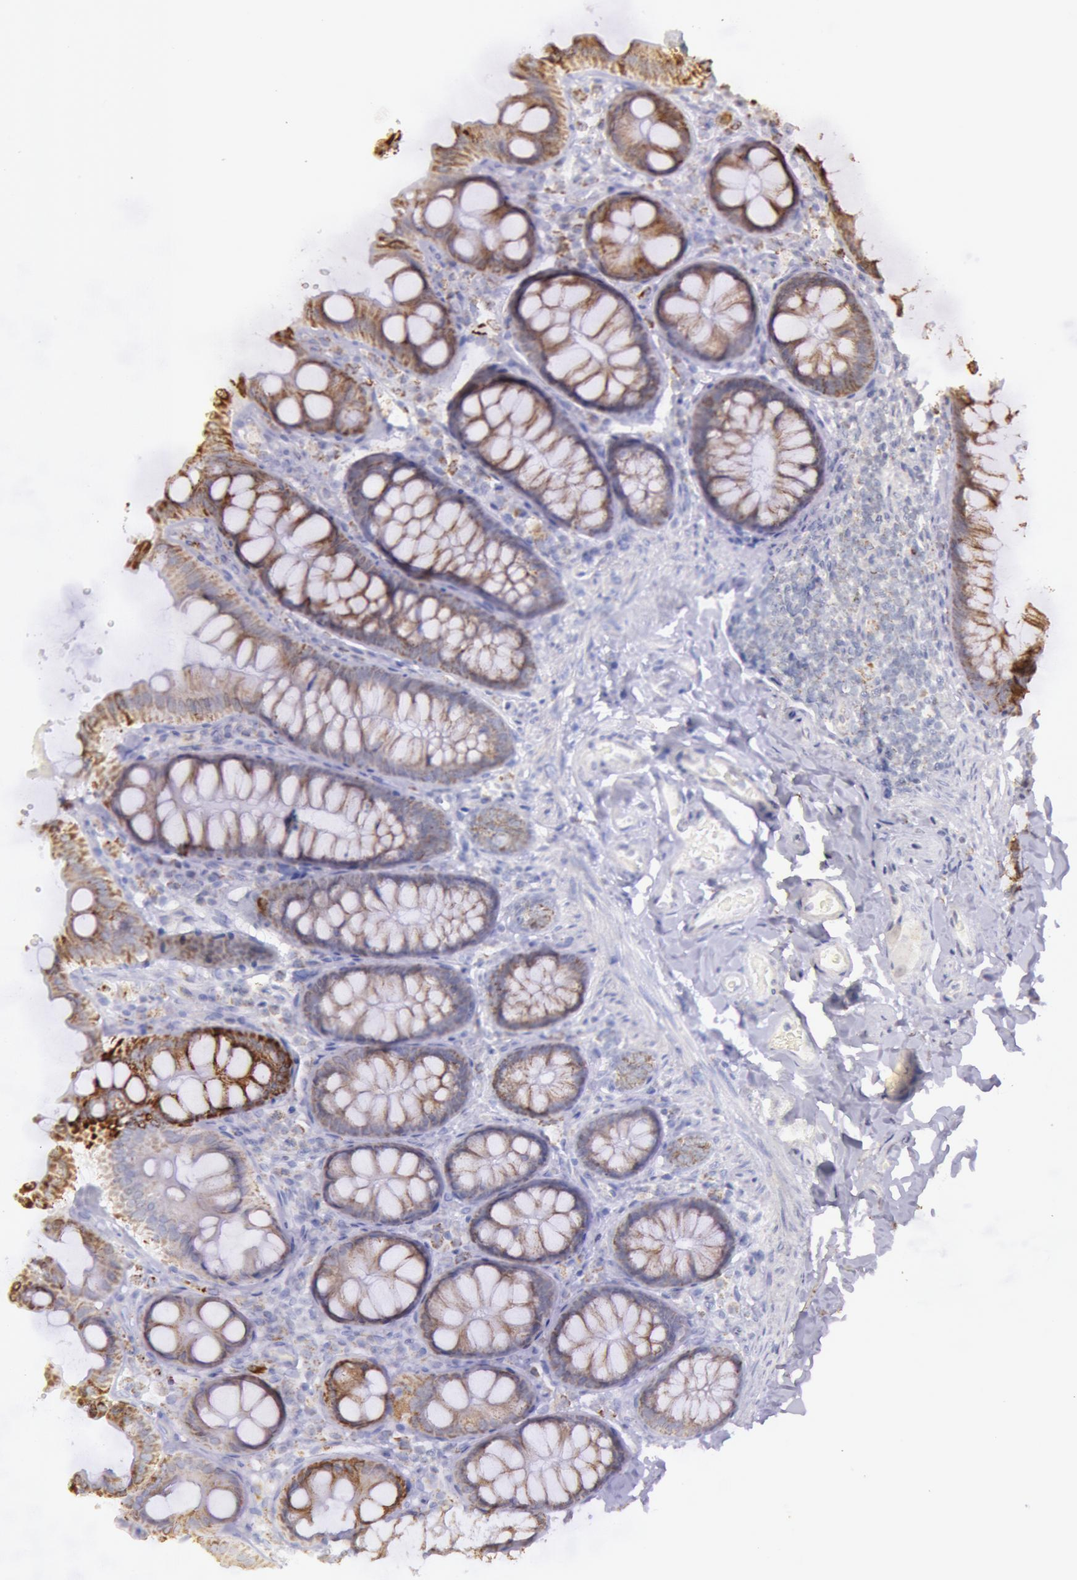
{"staining": {"intensity": "negative", "quantity": "none", "location": "none"}, "tissue": "colon", "cell_type": "Endothelial cells", "image_type": "normal", "snomed": [{"axis": "morphology", "description": "Normal tissue, NOS"}, {"axis": "topography", "description": "Colon"}], "caption": "Immunohistochemistry (IHC) of normal colon displays no staining in endothelial cells.", "gene": "FRMD6", "patient": {"sex": "female", "age": 61}}